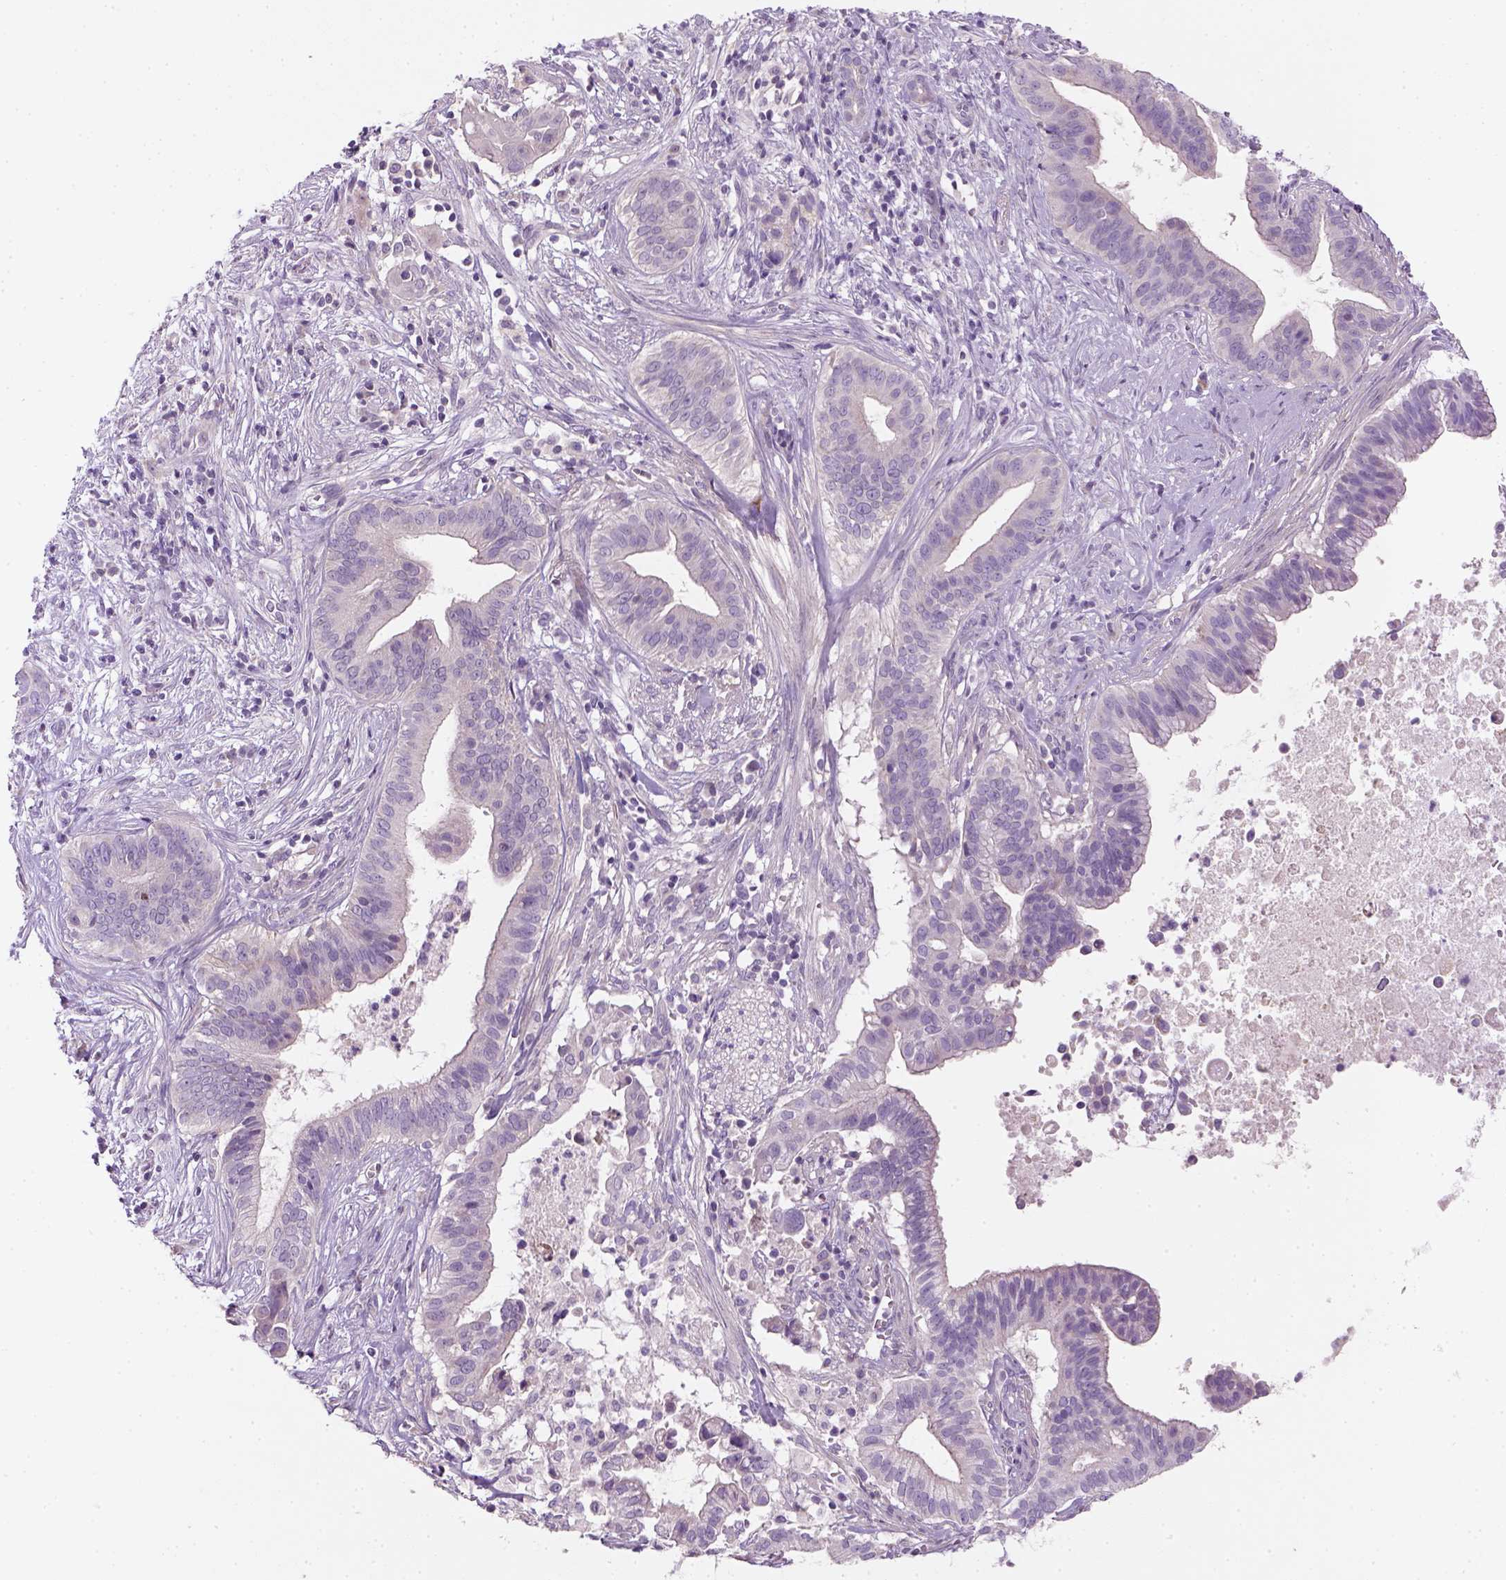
{"staining": {"intensity": "negative", "quantity": "none", "location": "none"}, "tissue": "pancreatic cancer", "cell_type": "Tumor cells", "image_type": "cancer", "snomed": [{"axis": "morphology", "description": "Adenocarcinoma, NOS"}, {"axis": "topography", "description": "Pancreas"}], "caption": "Pancreatic adenocarcinoma was stained to show a protein in brown. There is no significant positivity in tumor cells.", "gene": "NUDT6", "patient": {"sex": "male", "age": 61}}